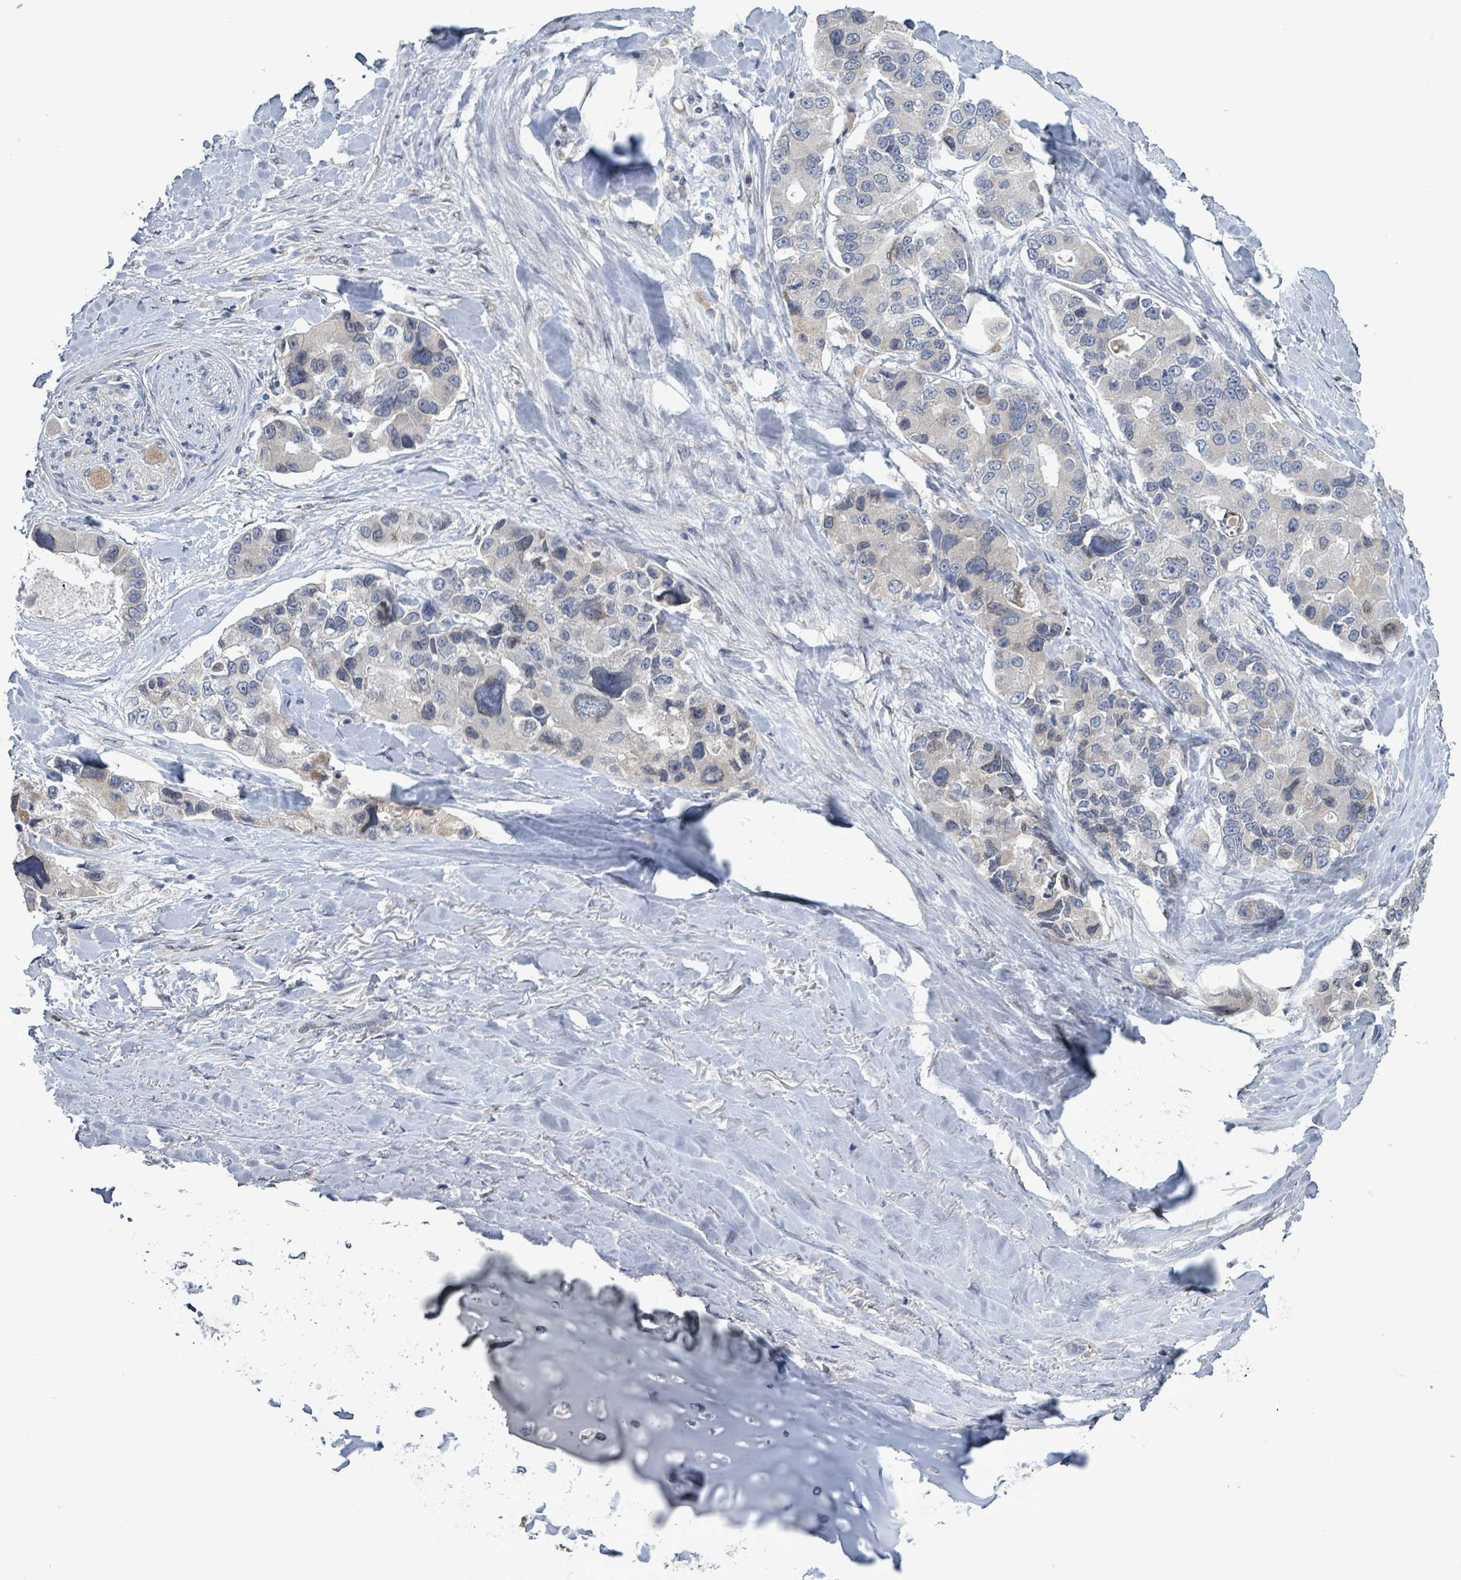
{"staining": {"intensity": "negative", "quantity": "none", "location": "none"}, "tissue": "lung cancer", "cell_type": "Tumor cells", "image_type": "cancer", "snomed": [{"axis": "morphology", "description": "Adenocarcinoma, NOS"}, {"axis": "topography", "description": "Lung"}], "caption": "Photomicrograph shows no significant protein expression in tumor cells of adenocarcinoma (lung). The staining is performed using DAB brown chromogen with nuclei counter-stained in using hematoxylin.", "gene": "GRM8", "patient": {"sex": "female", "age": 54}}